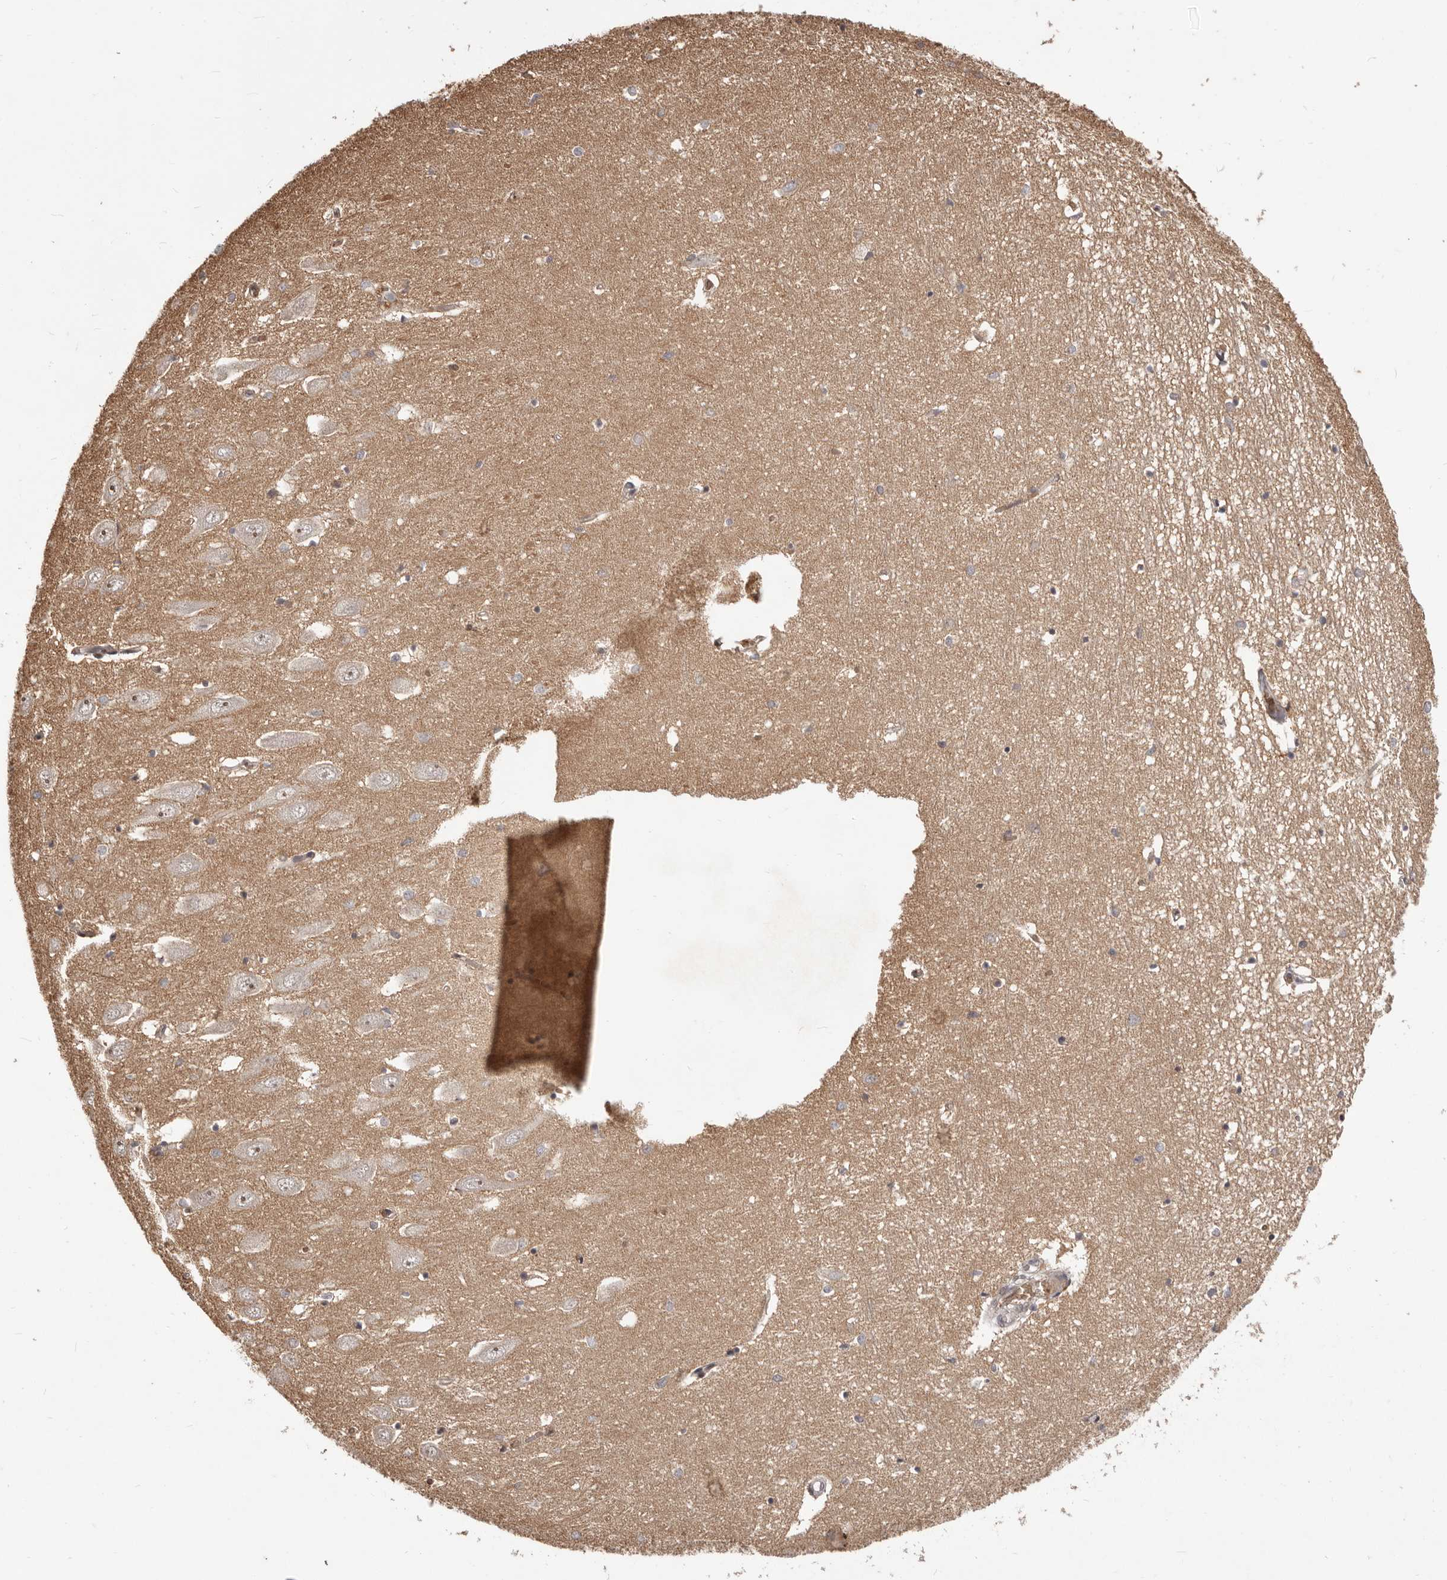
{"staining": {"intensity": "negative", "quantity": "none", "location": "none"}, "tissue": "hippocampus", "cell_type": "Glial cells", "image_type": "normal", "snomed": [{"axis": "morphology", "description": "Normal tissue, NOS"}, {"axis": "topography", "description": "Hippocampus"}], "caption": "Human hippocampus stained for a protein using immunohistochemistry (IHC) exhibits no positivity in glial cells.", "gene": "NCOA3", "patient": {"sex": "female", "age": 64}}